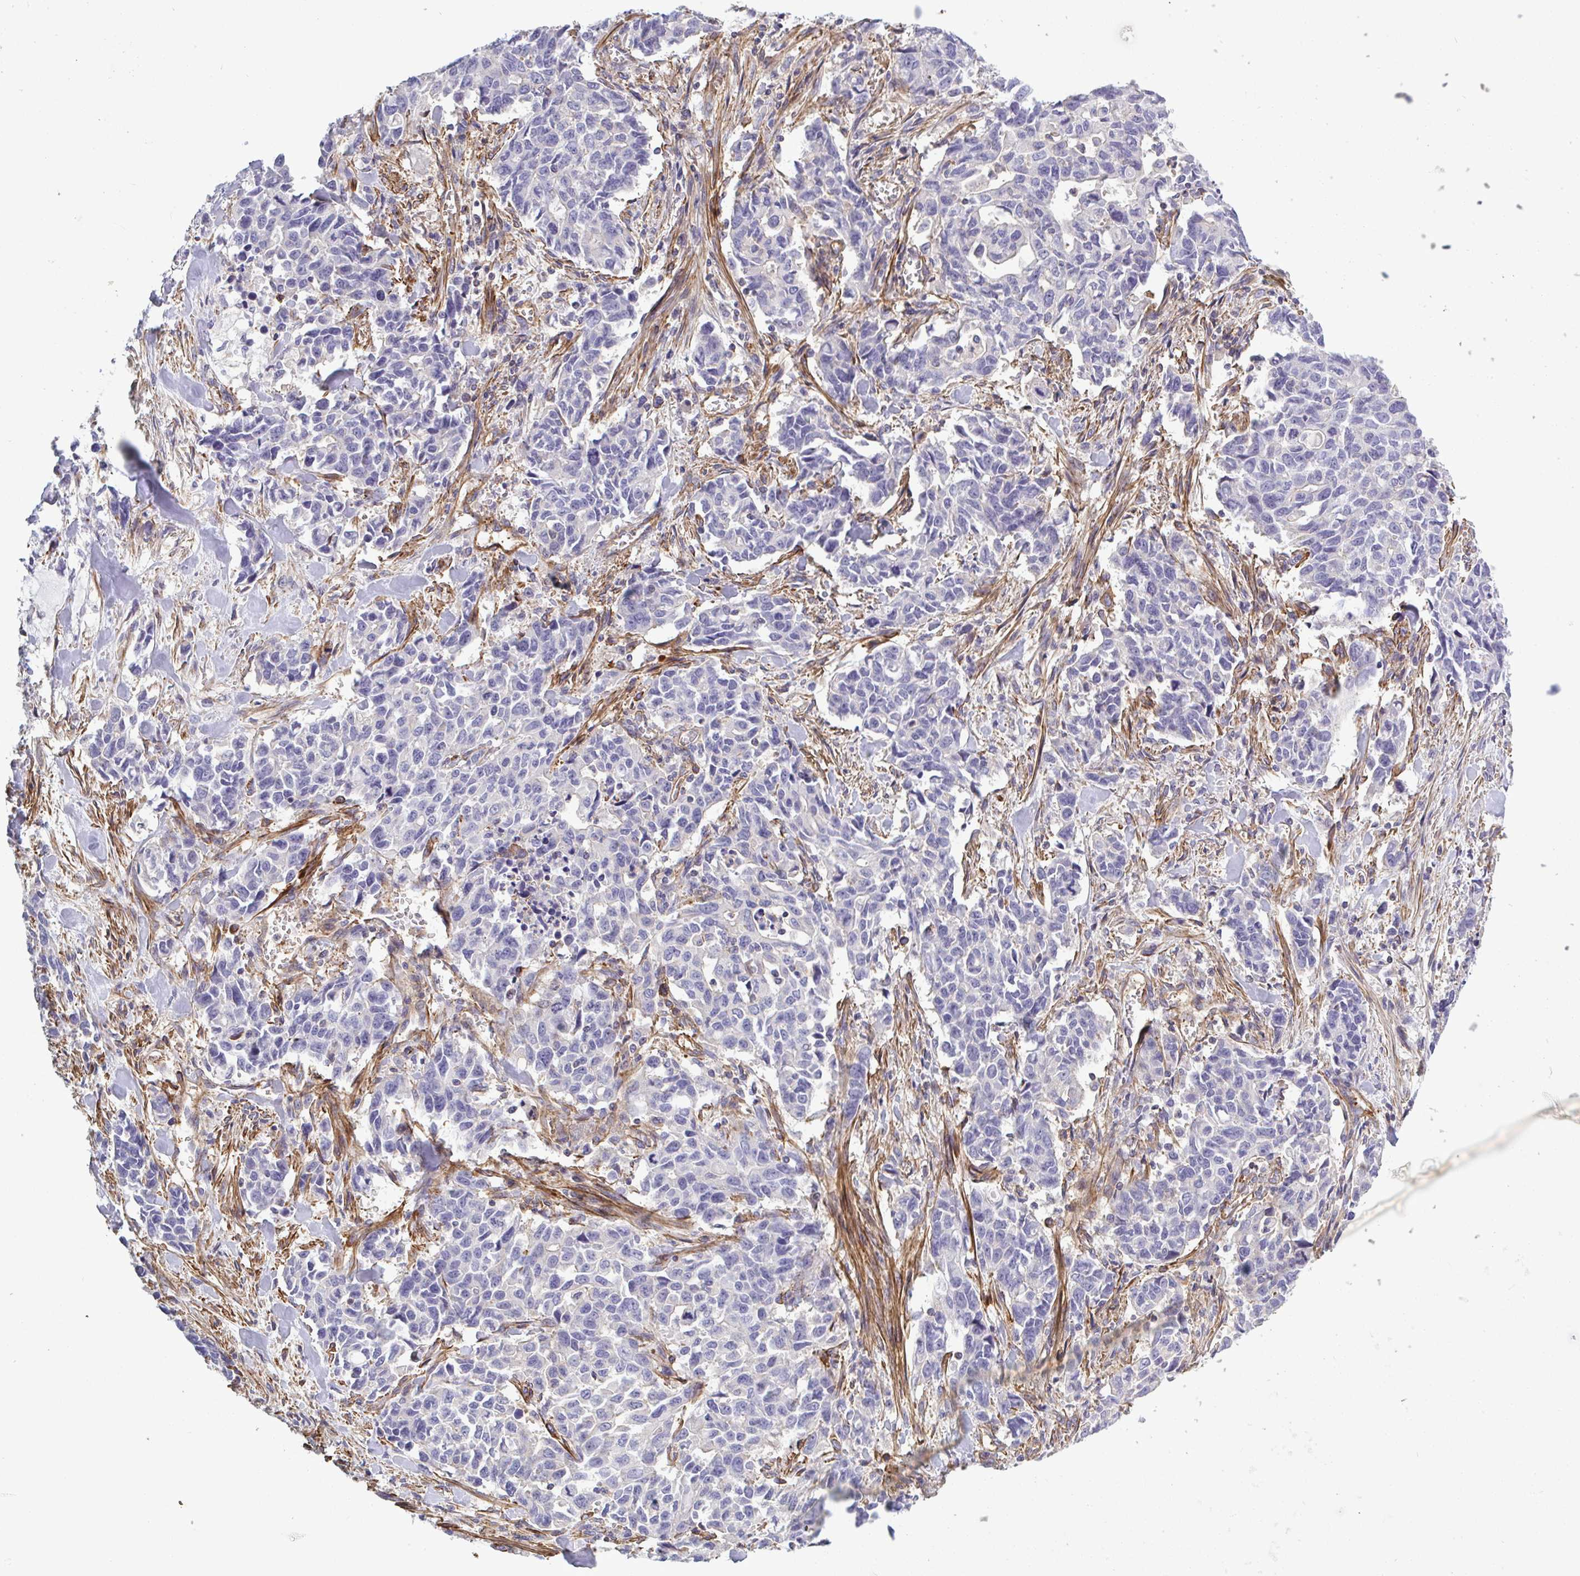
{"staining": {"intensity": "negative", "quantity": "none", "location": "none"}, "tissue": "stomach cancer", "cell_type": "Tumor cells", "image_type": "cancer", "snomed": [{"axis": "morphology", "description": "Adenocarcinoma, NOS"}, {"axis": "topography", "description": "Stomach, upper"}], "caption": "DAB (3,3'-diaminobenzidine) immunohistochemical staining of stomach adenocarcinoma reveals no significant expression in tumor cells.", "gene": "SHISA7", "patient": {"sex": "male", "age": 85}}